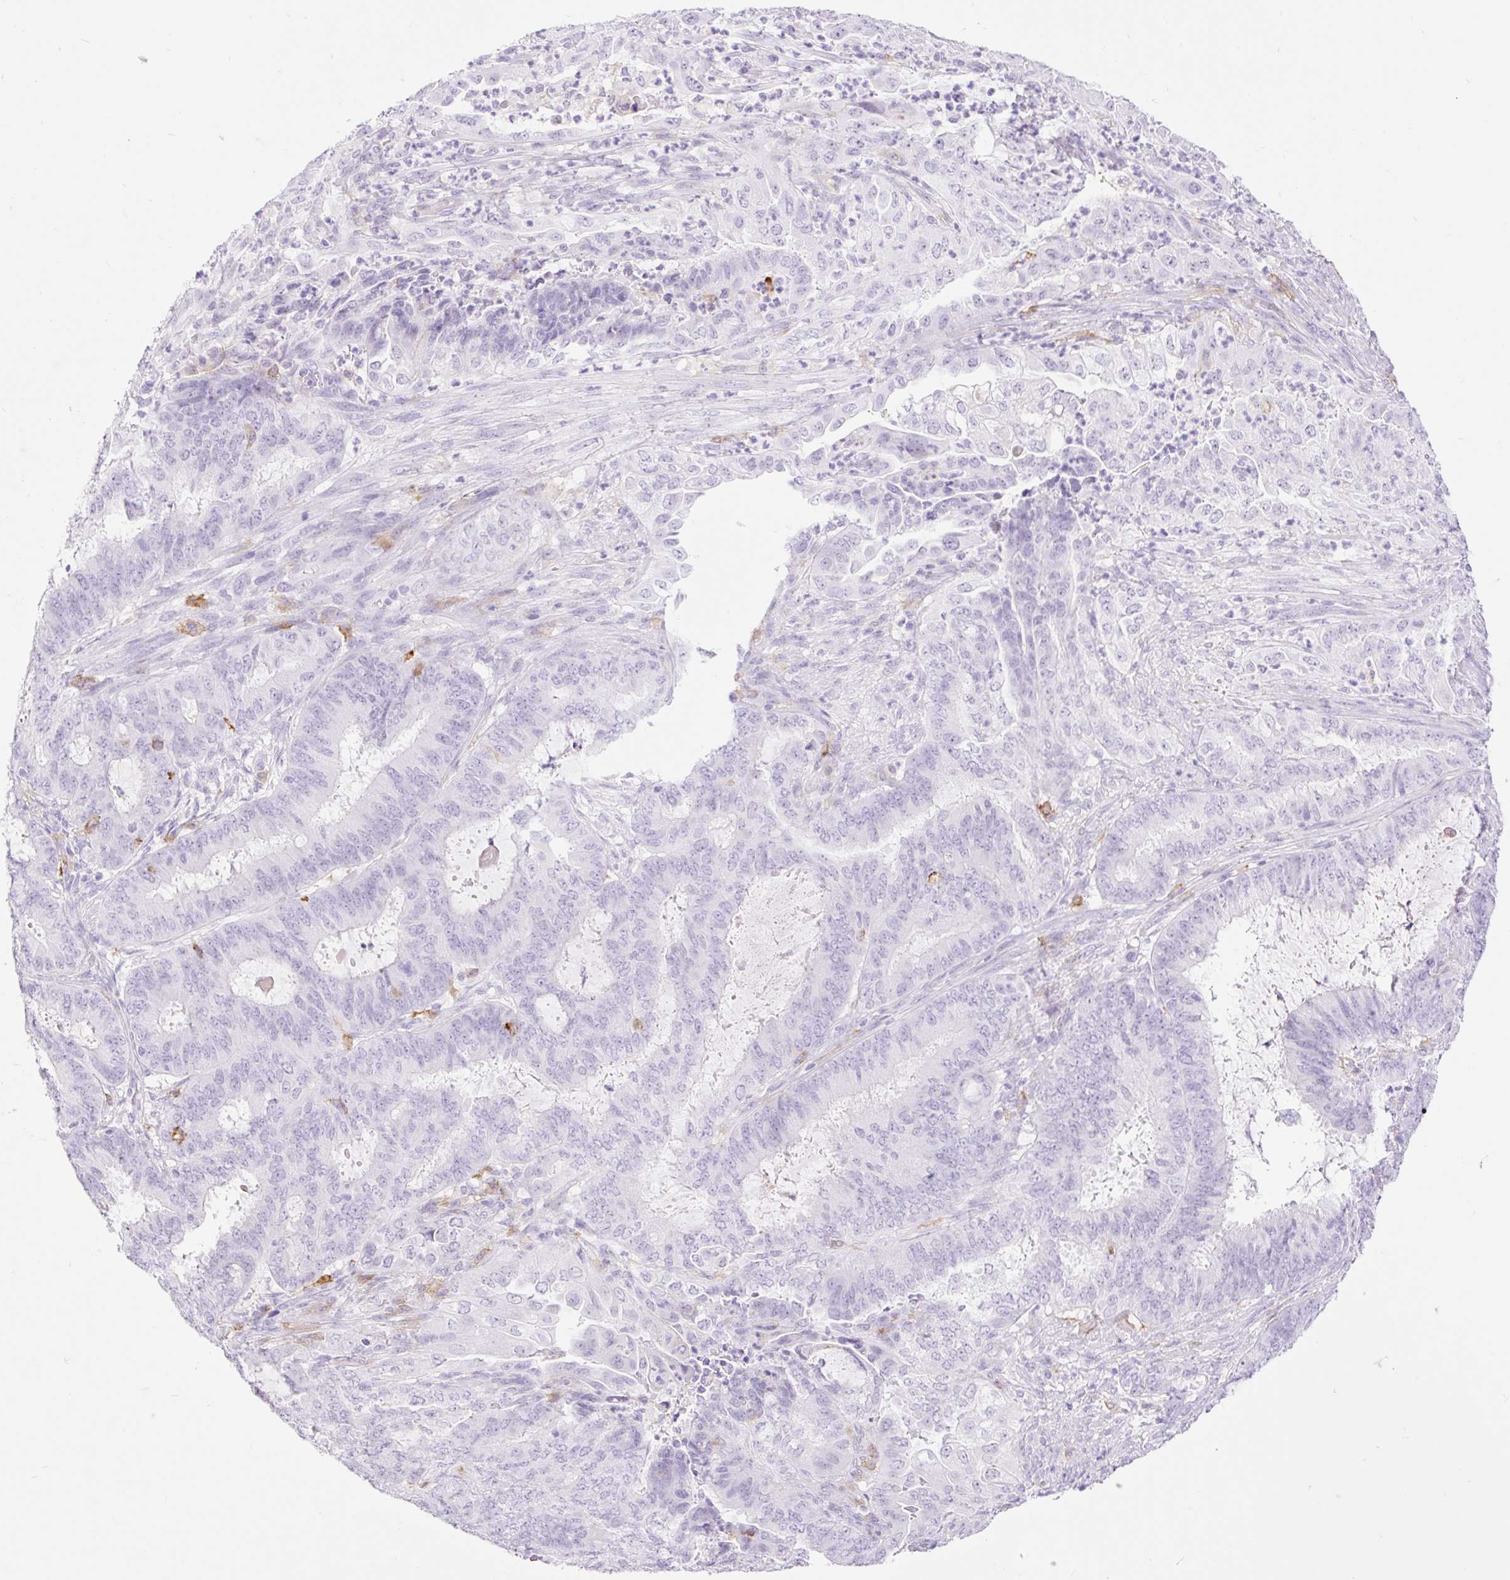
{"staining": {"intensity": "negative", "quantity": "none", "location": "none"}, "tissue": "endometrial cancer", "cell_type": "Tumor cells", "image_type": "cancer", "snomed": [{"axis": "morphology", "description": "Adenocarcinoma, NOS"}, {"axis": "topography", "description": "Endometrium"}], "caption": "Tumor cells show no significant protein positivity in endometrial cancer (adenocarcinoma).", "gene": "SIGLEC1", "patient": {"sex": "female", "age": 51}}